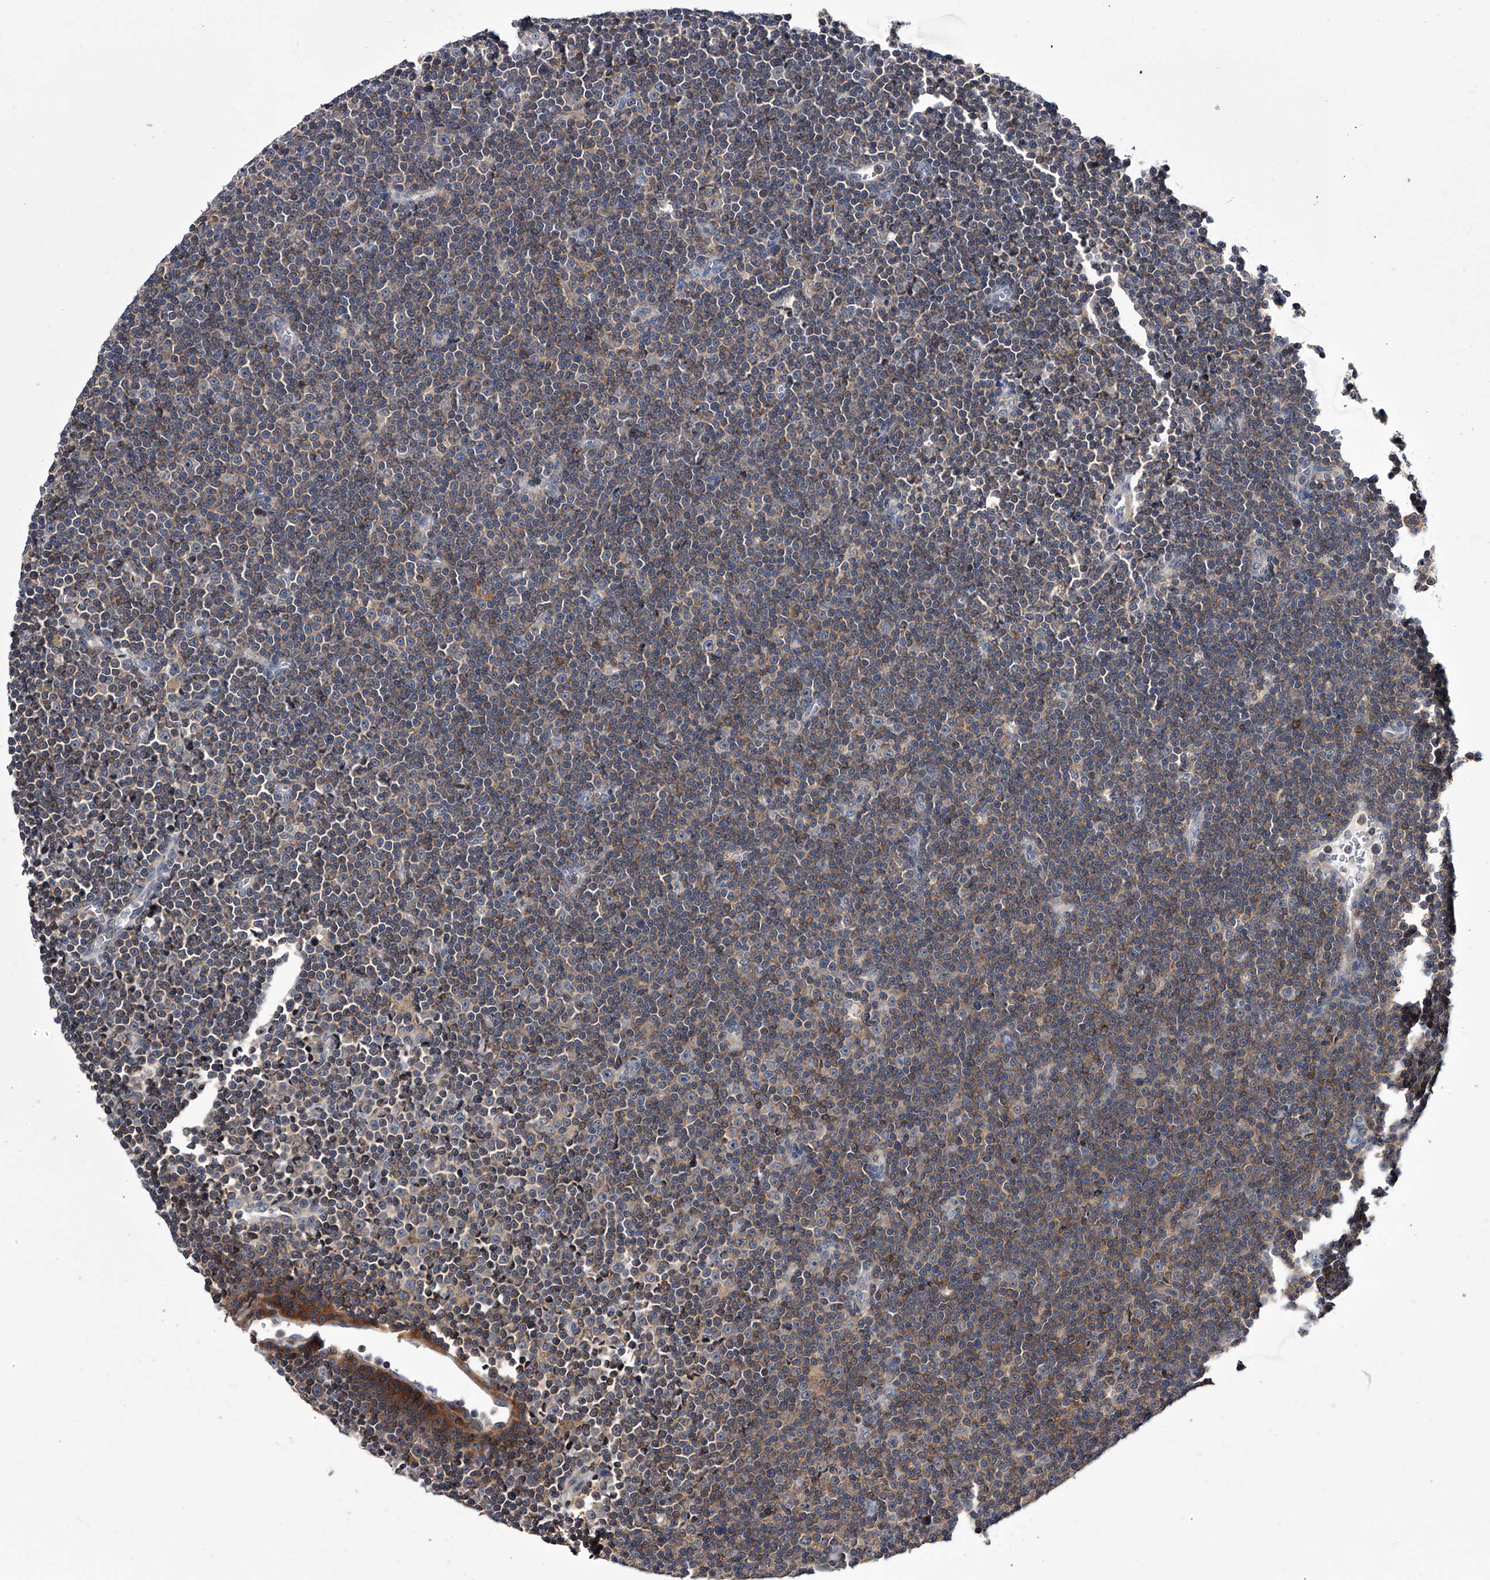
{"staining": {"intensity": "negative", "quantity": "none", "location": "none"}, "tissue": "lymphoma", "cell_type": "Tumor cells", "image_type": "cancer", "snomed": [{"axis": "morphology", "description": "Malignant lymphoma, non-Hodgkin's type, Low grade"}, {"axis": "topography", "description": "Lymph node"}], "caption": "An image of human lymphoma is negative for staining in tumor cells. Brightfield microscopy of IHC stained with DAB (brown) and hematoxylin (blue), captured at high magnification.", "gene": "PAN3", "patient": {"sex": "female", "age": 67}}